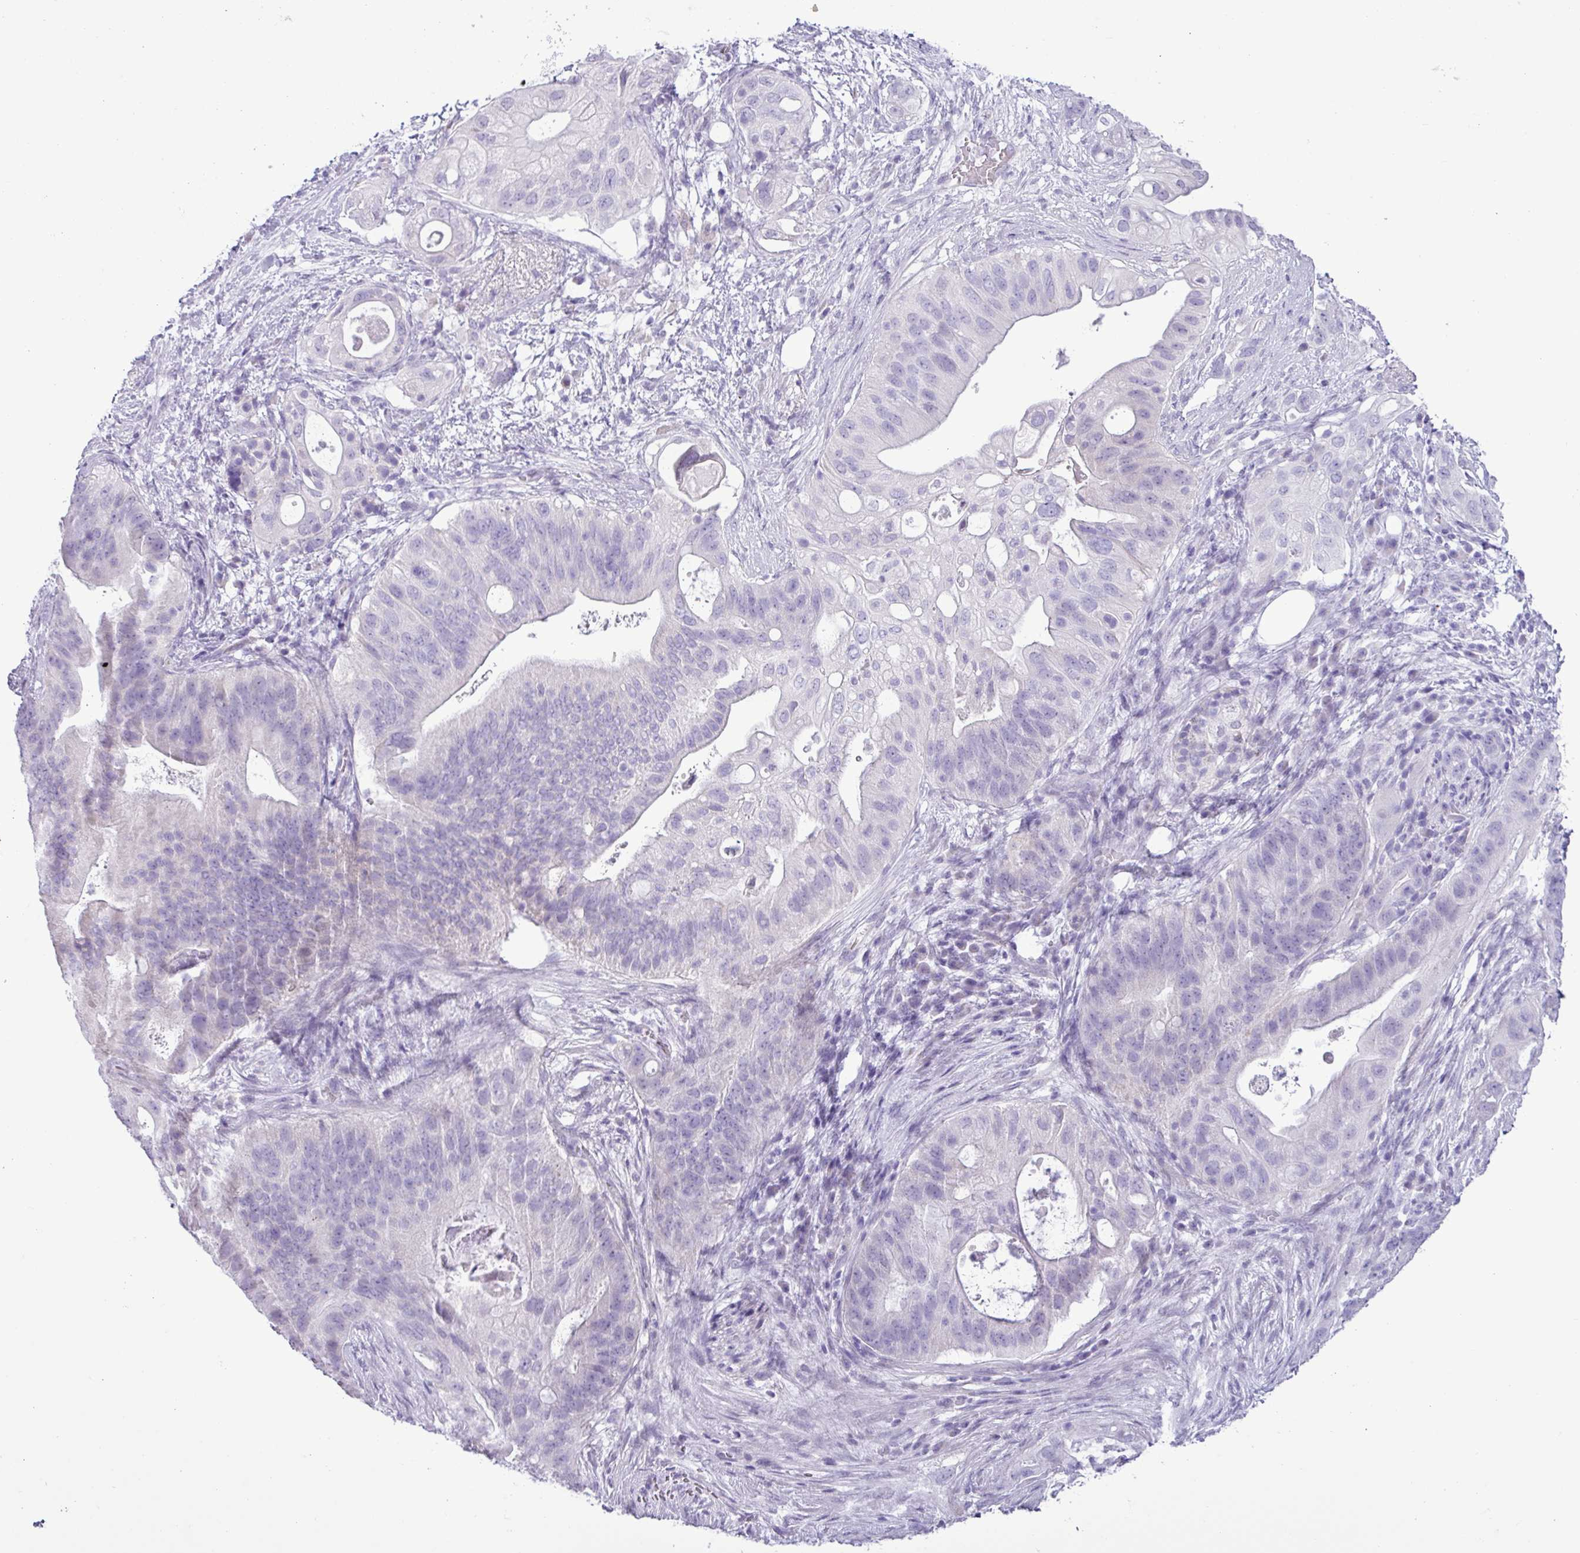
{"staining": {"intensity": "negative", "quantity": "none", "location": "none"}, "tissue": "pancreatic cancer", "cell_type": "Tumor cells", "image_type": "cancer", "snomed": [{"axis": "morphology", "description": "Adenocarcinoma, NOS"}, {"axis": "topography", "description": "Pancreas"}], "caption": "The histopathology image shows no staining of tumor cells in adenocarcinoma (pancreatic).", "gene": "ALDH3A1", "patient": {"sex": "female", "age": 72}}